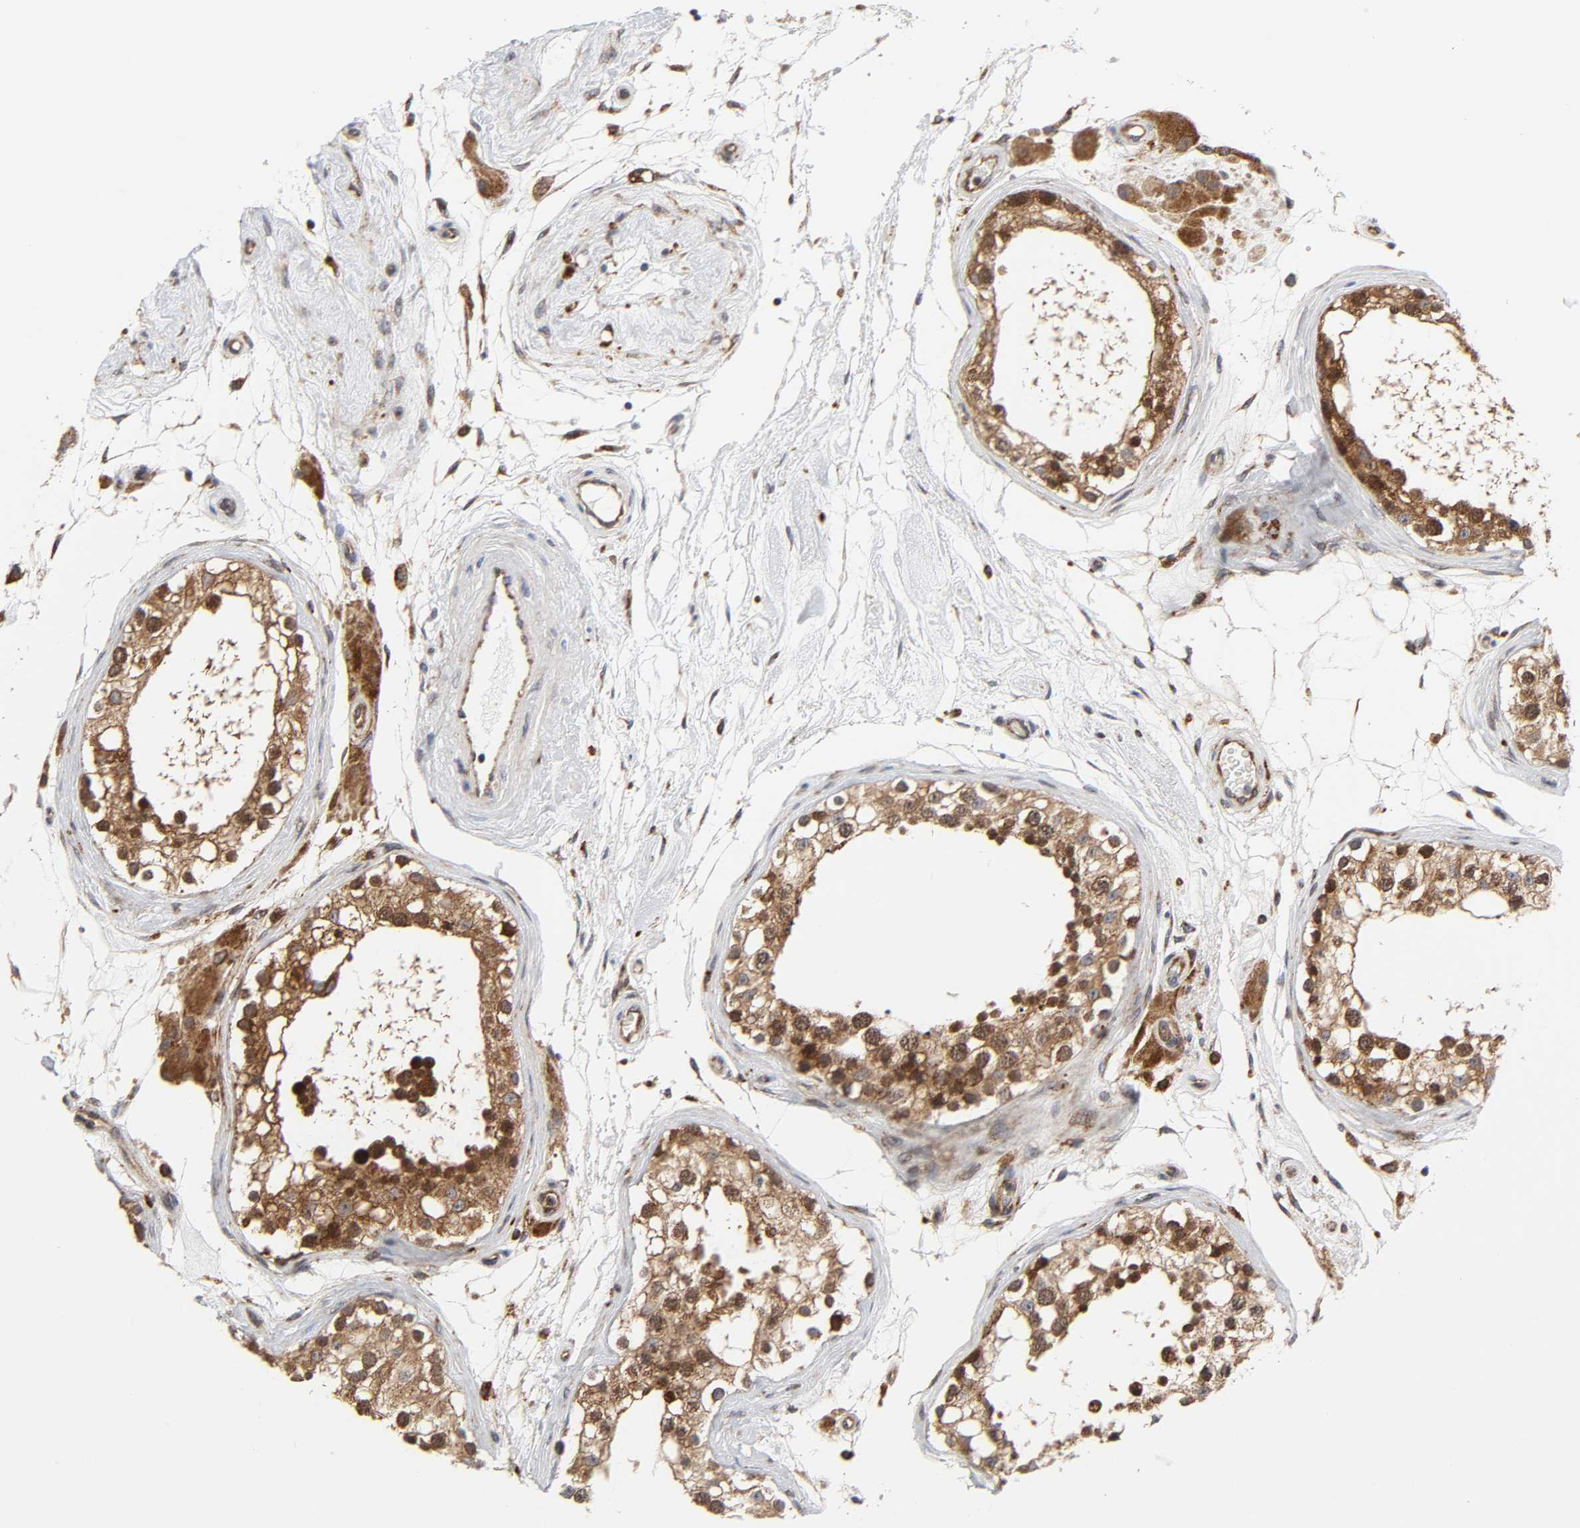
{"staining": {"intensity": "strong", "quantity": ">75%", "location": "cytoplasmic/membranous"}, "tissue": "testis", "cell_type": "Cells in seminiferous ducts", "image_type": "normal", "snomed": [{"axis": "morphology", "description": "Normal tissue, NOS"}, {"axis": "topography", "description": "Testis"}], "caption": "Testis stained with DAB IHC shows high levels of strong cytoplasmic/membranous positivity in about >75% of cells in seminiferous ducts.", "gene": "BAX", "patient": {"sex": "male", "age": 68}}